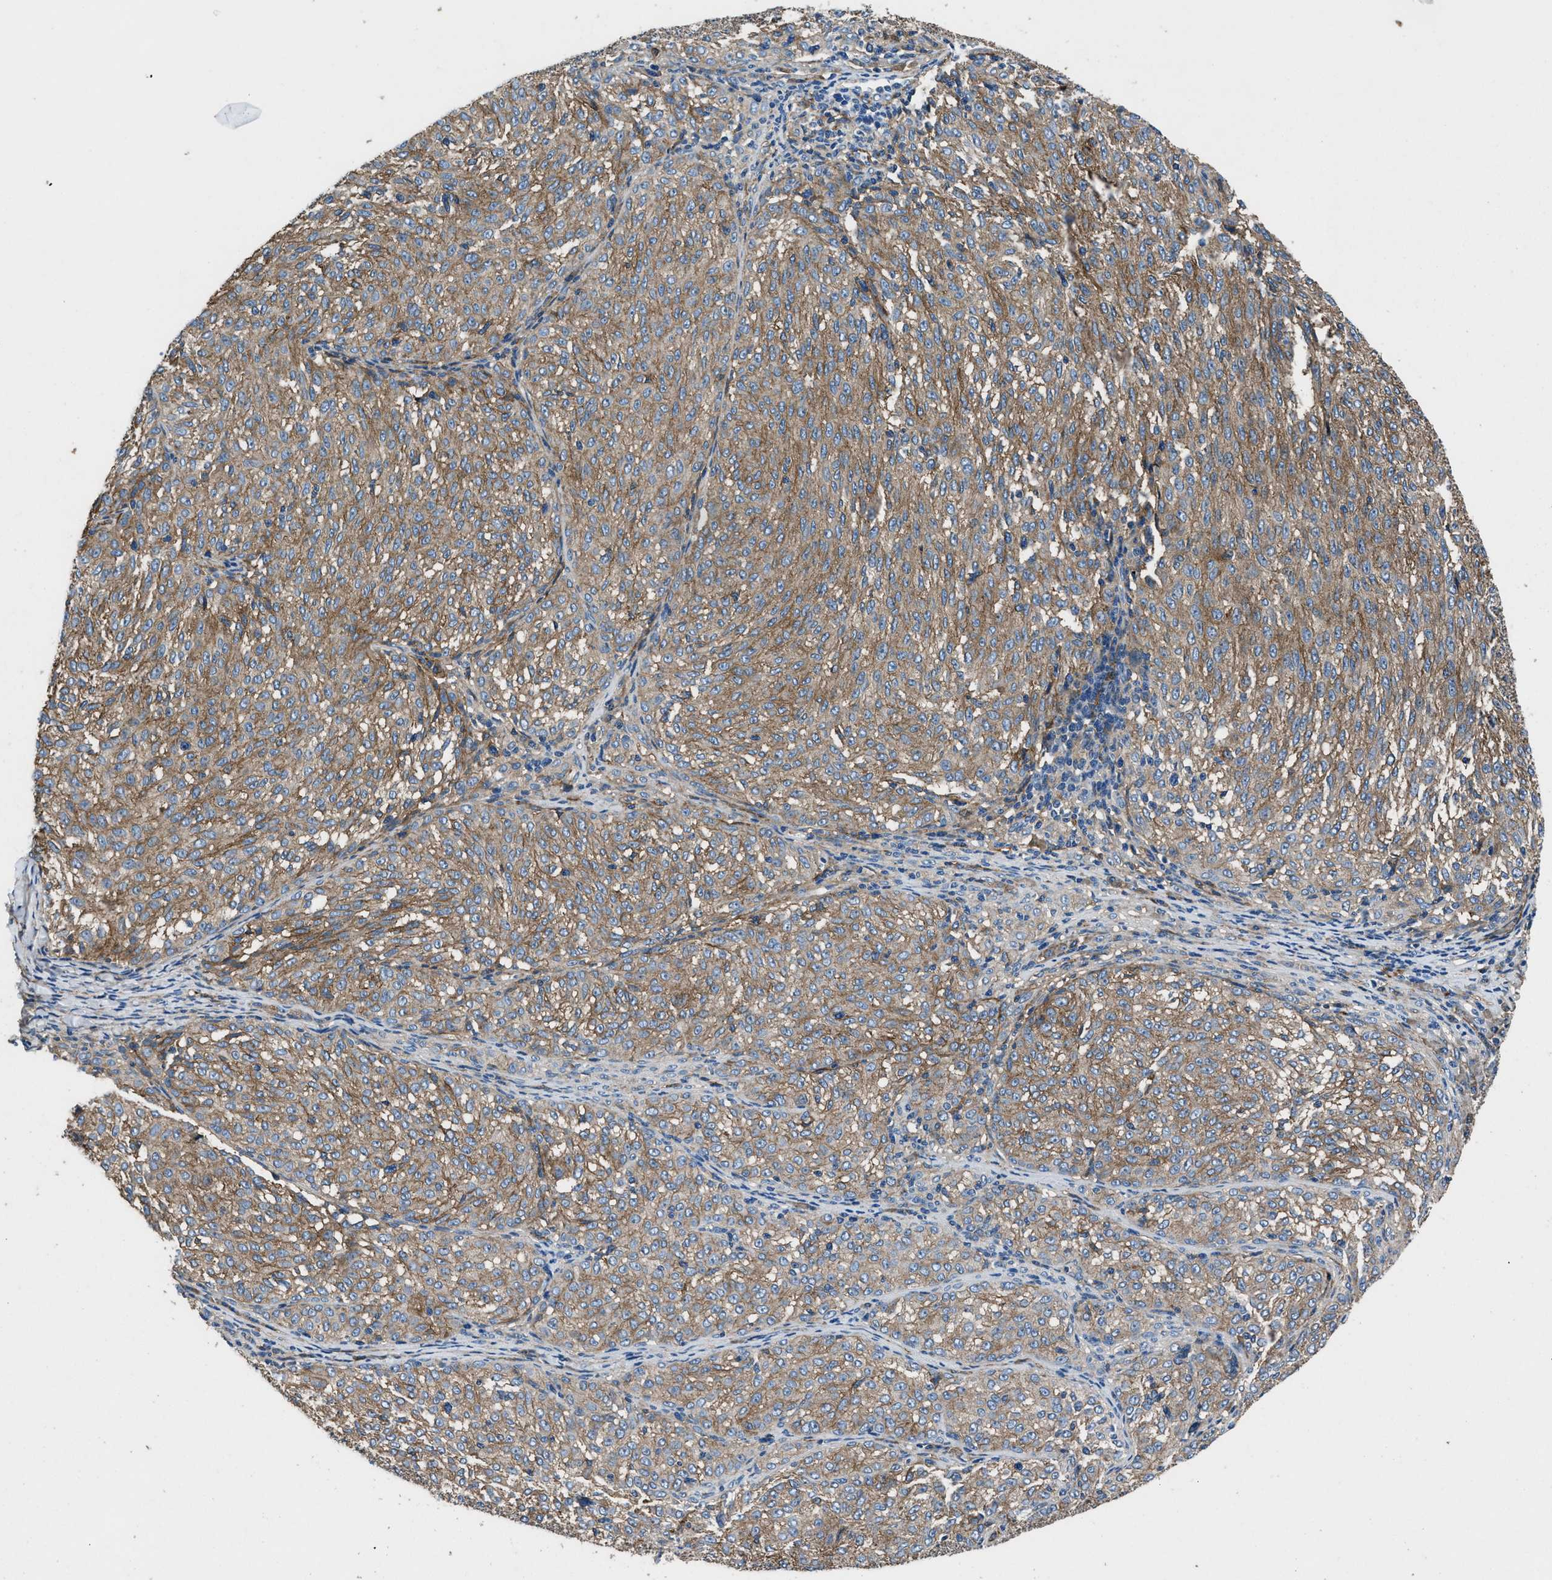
{"staining": {"intensity": "weak", "quantity": ">75%", "location": "cytoplasmic/membranous"}, "tissue": "melanoma", "cell_type": "Tumor cells", "image_type": "cancer", "snomed": [{"axis": "morphology", "description": "Malignant melanoma, NOS"}, {"axis": "topography", "description": "Skin"}], "caption": "An image of human malignant melanoma stained for a protein demonstrates weak cytoplasmic/membranous brown staining in tumor cells. The staining was performed using DAB (3,3'-diaminobenzidine) to visualize the protein expression in brown, while the nuclei were stained in blue with hematoxylin (Magnification: 20x).", "gene": "CD276", "patient": {"sex": "female", "age": 72}}